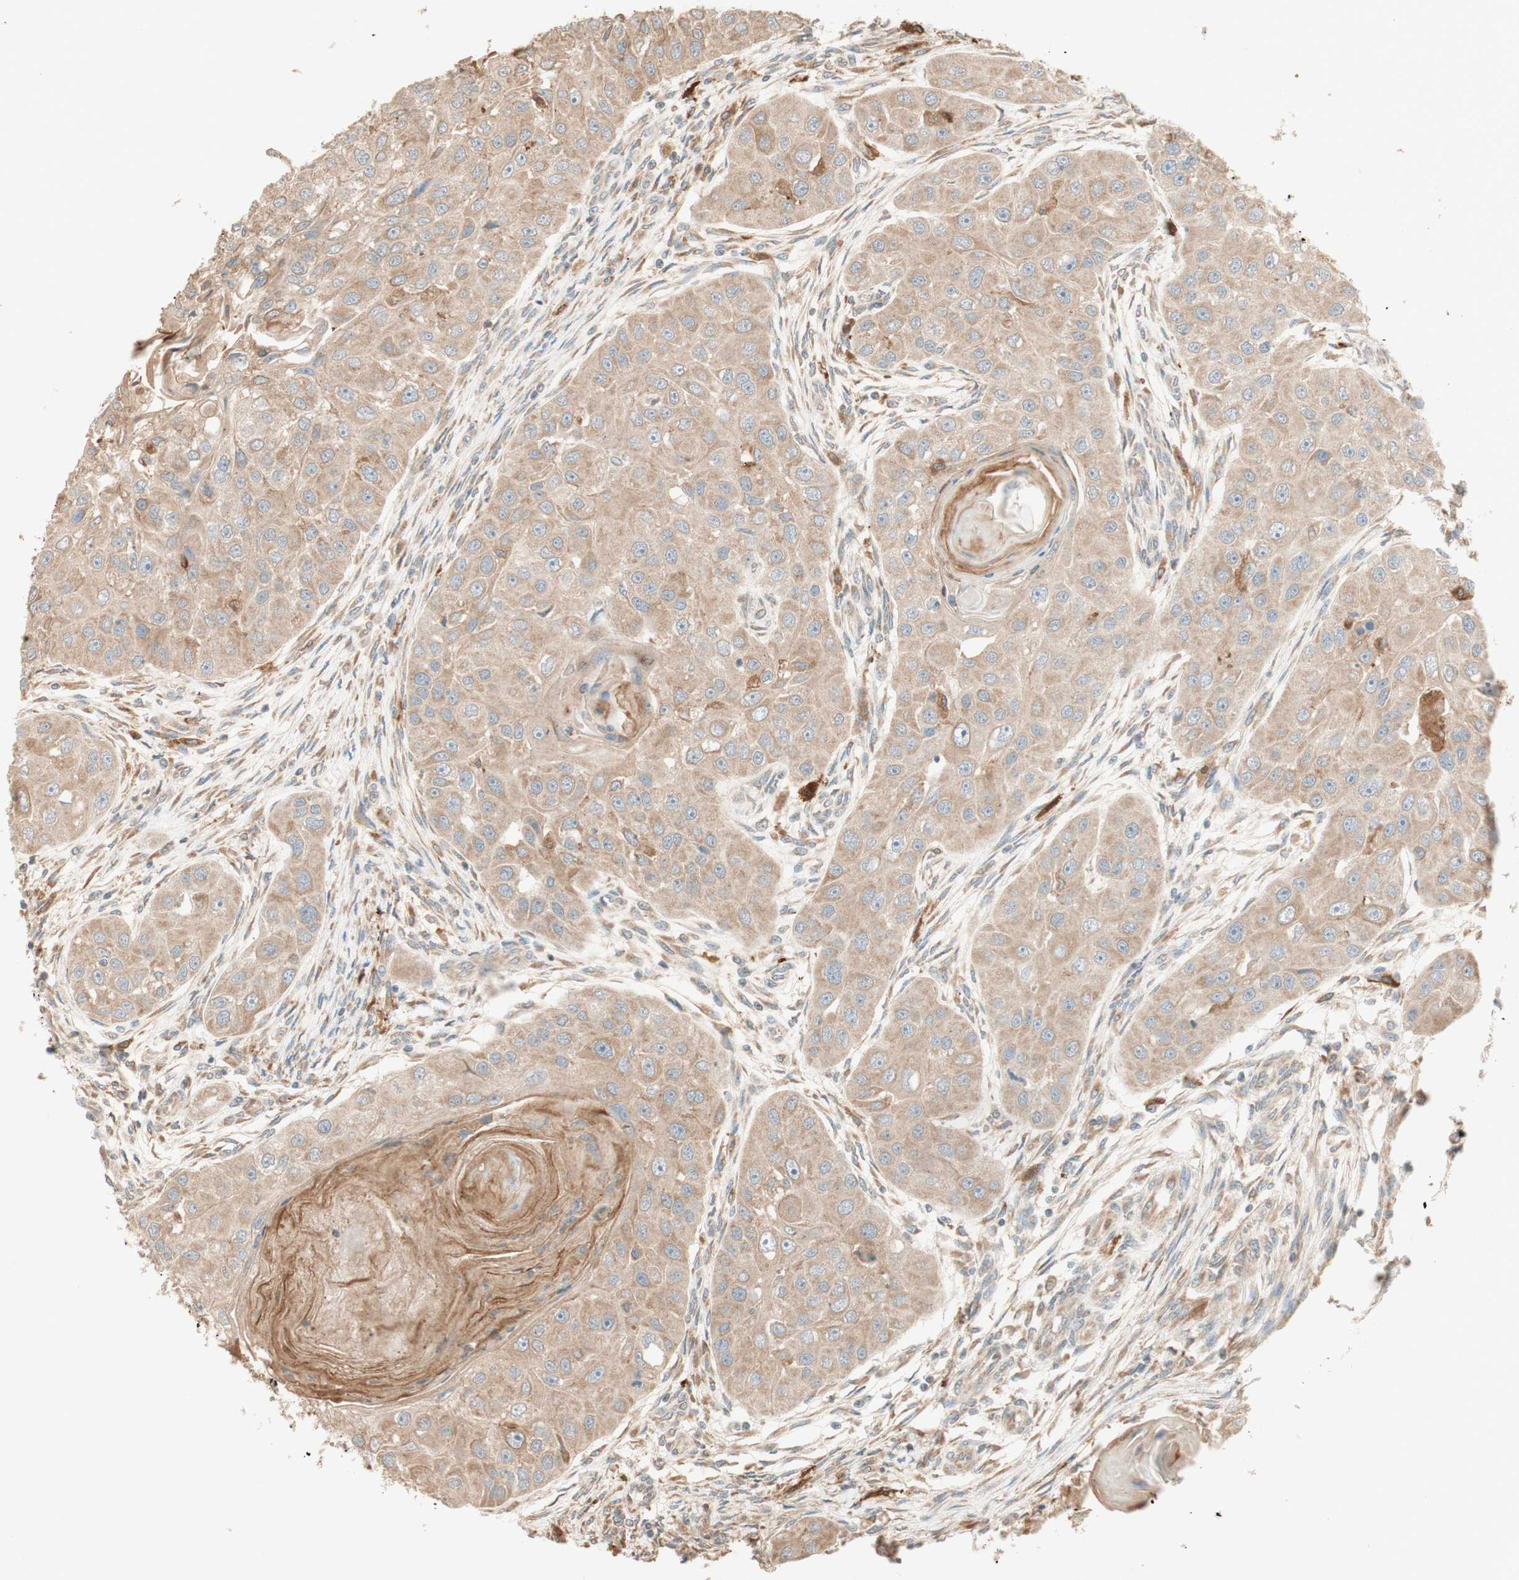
{"staining": {"intensity": "weak", "quantity": ">75%", "location": "cytoplasmic/membranous"}, "tissue": "head and neck cancer", "cell_type": "Tumor cells", "image_type": "cancer", "snomed": [{"axis": "morphology", "description": "Normal tissue, NOS"}, {"axis": "morphology", "description": "Squamous cell carcinoma, NOS"}, {"axis": "topography", "description": "Skeletal muscle"}, {"axis": "topography", "description": "Head-Neck"}], "caption": "This is a histology image of IHC staining of head and neck squamous cell carcinoma, which shows weak staining in the cytoplasmic/membranous of tumor cells.", "gene": "CLCN2", "patient": {"sex": "male", "age": 51}}